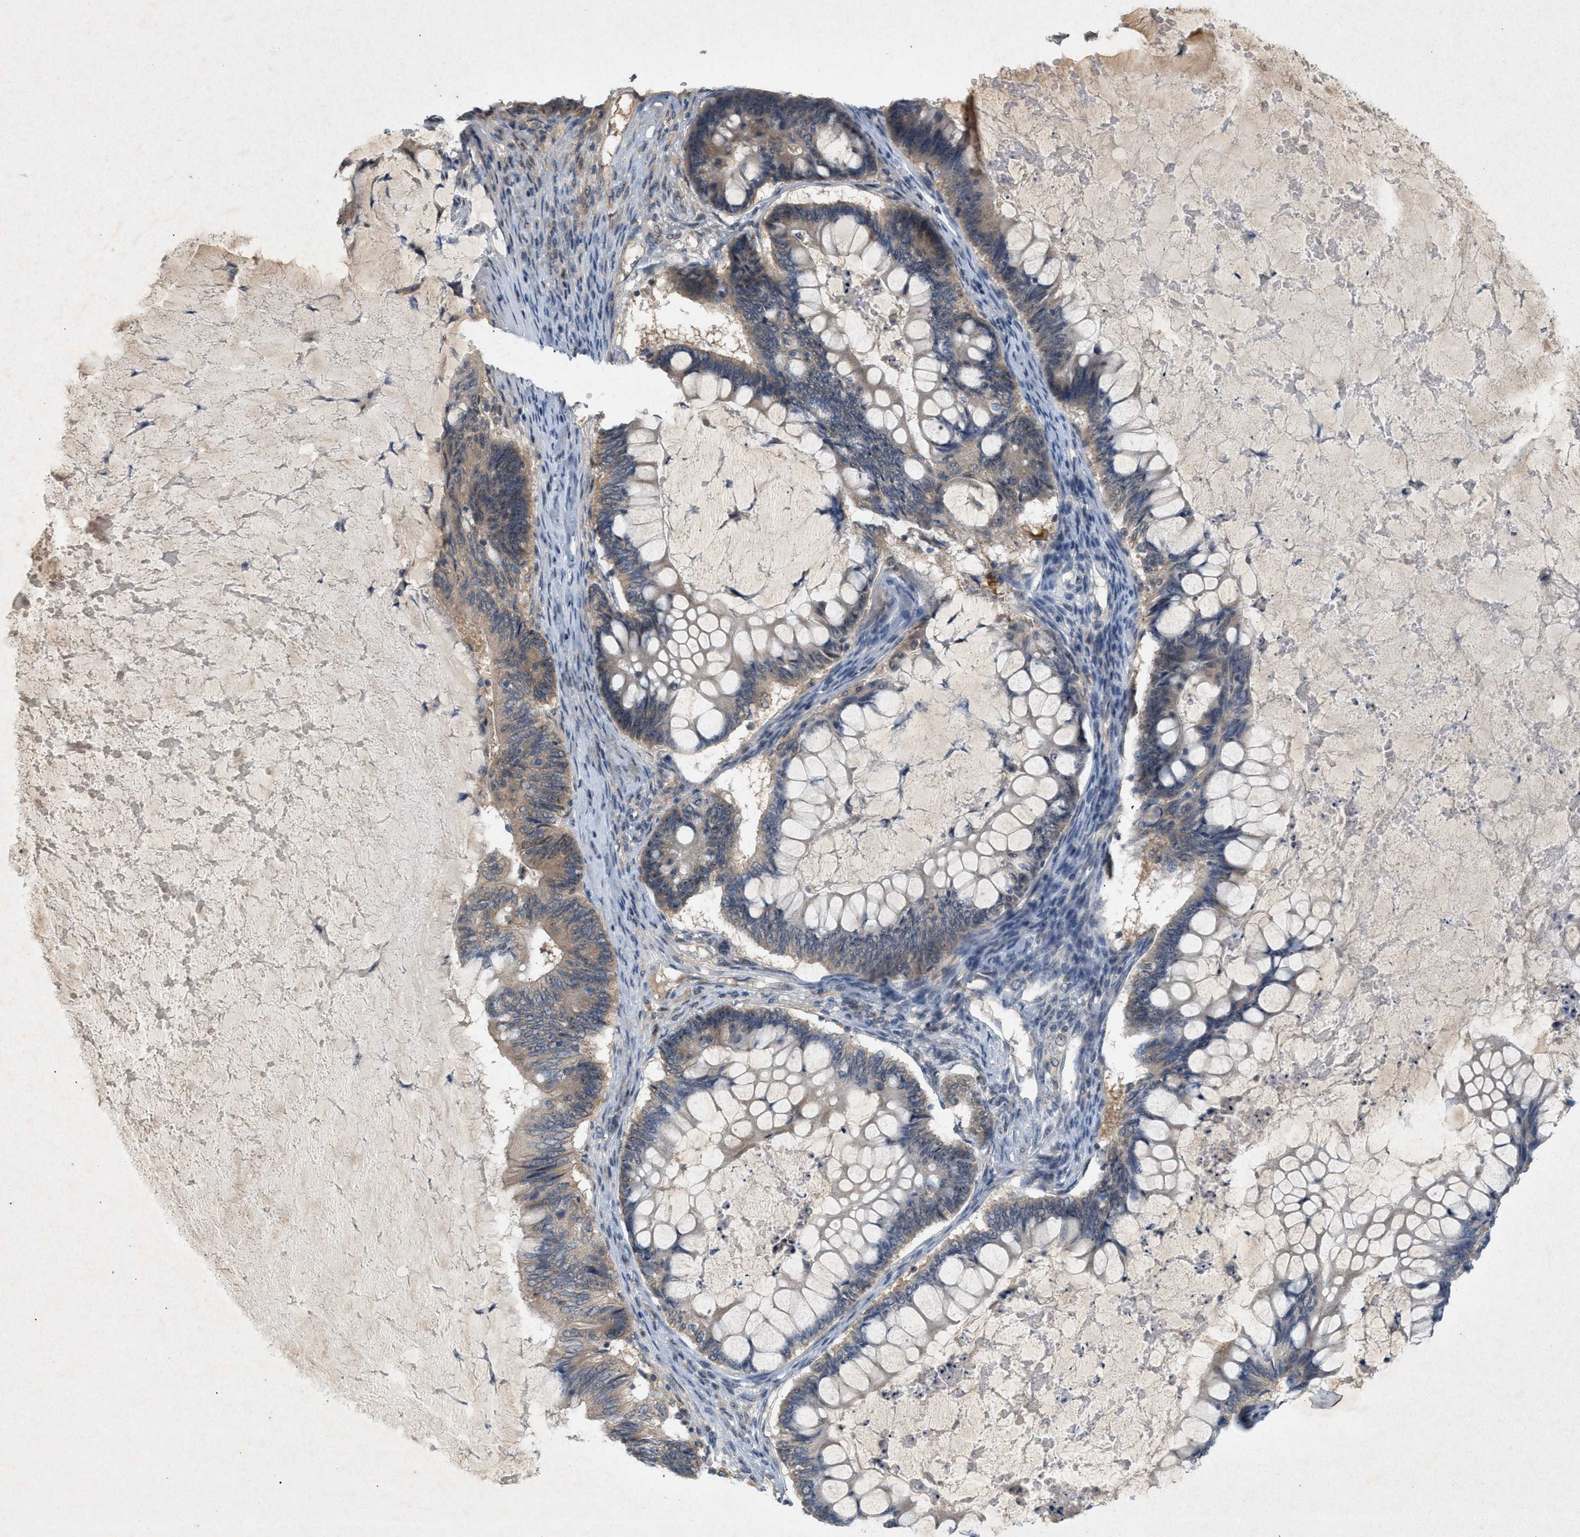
{"staining": {"intensity": "weak", "quantity": ">75%", "location": "cytoplasmic/membranous"}, "tissue": "ovarian cancer", "cell_type": "Tumor cells", "image_type": "cancer", "snomed": [{"axis": "morphology", "description": "Cystadenocarcinoma, mucinous, NOS"}, {"axis": "topography", "description": "Ovary"}], "caption": "Ovarian cancer (mucinous cystadenocarcinoma) stained with DAB IHC demonstrates low levels of weak cytoplasmic/membranous staining in approximately >75% of tumor cells.", "gene": "DCAF7", "patient": {"sex": "female", "age": 61}}